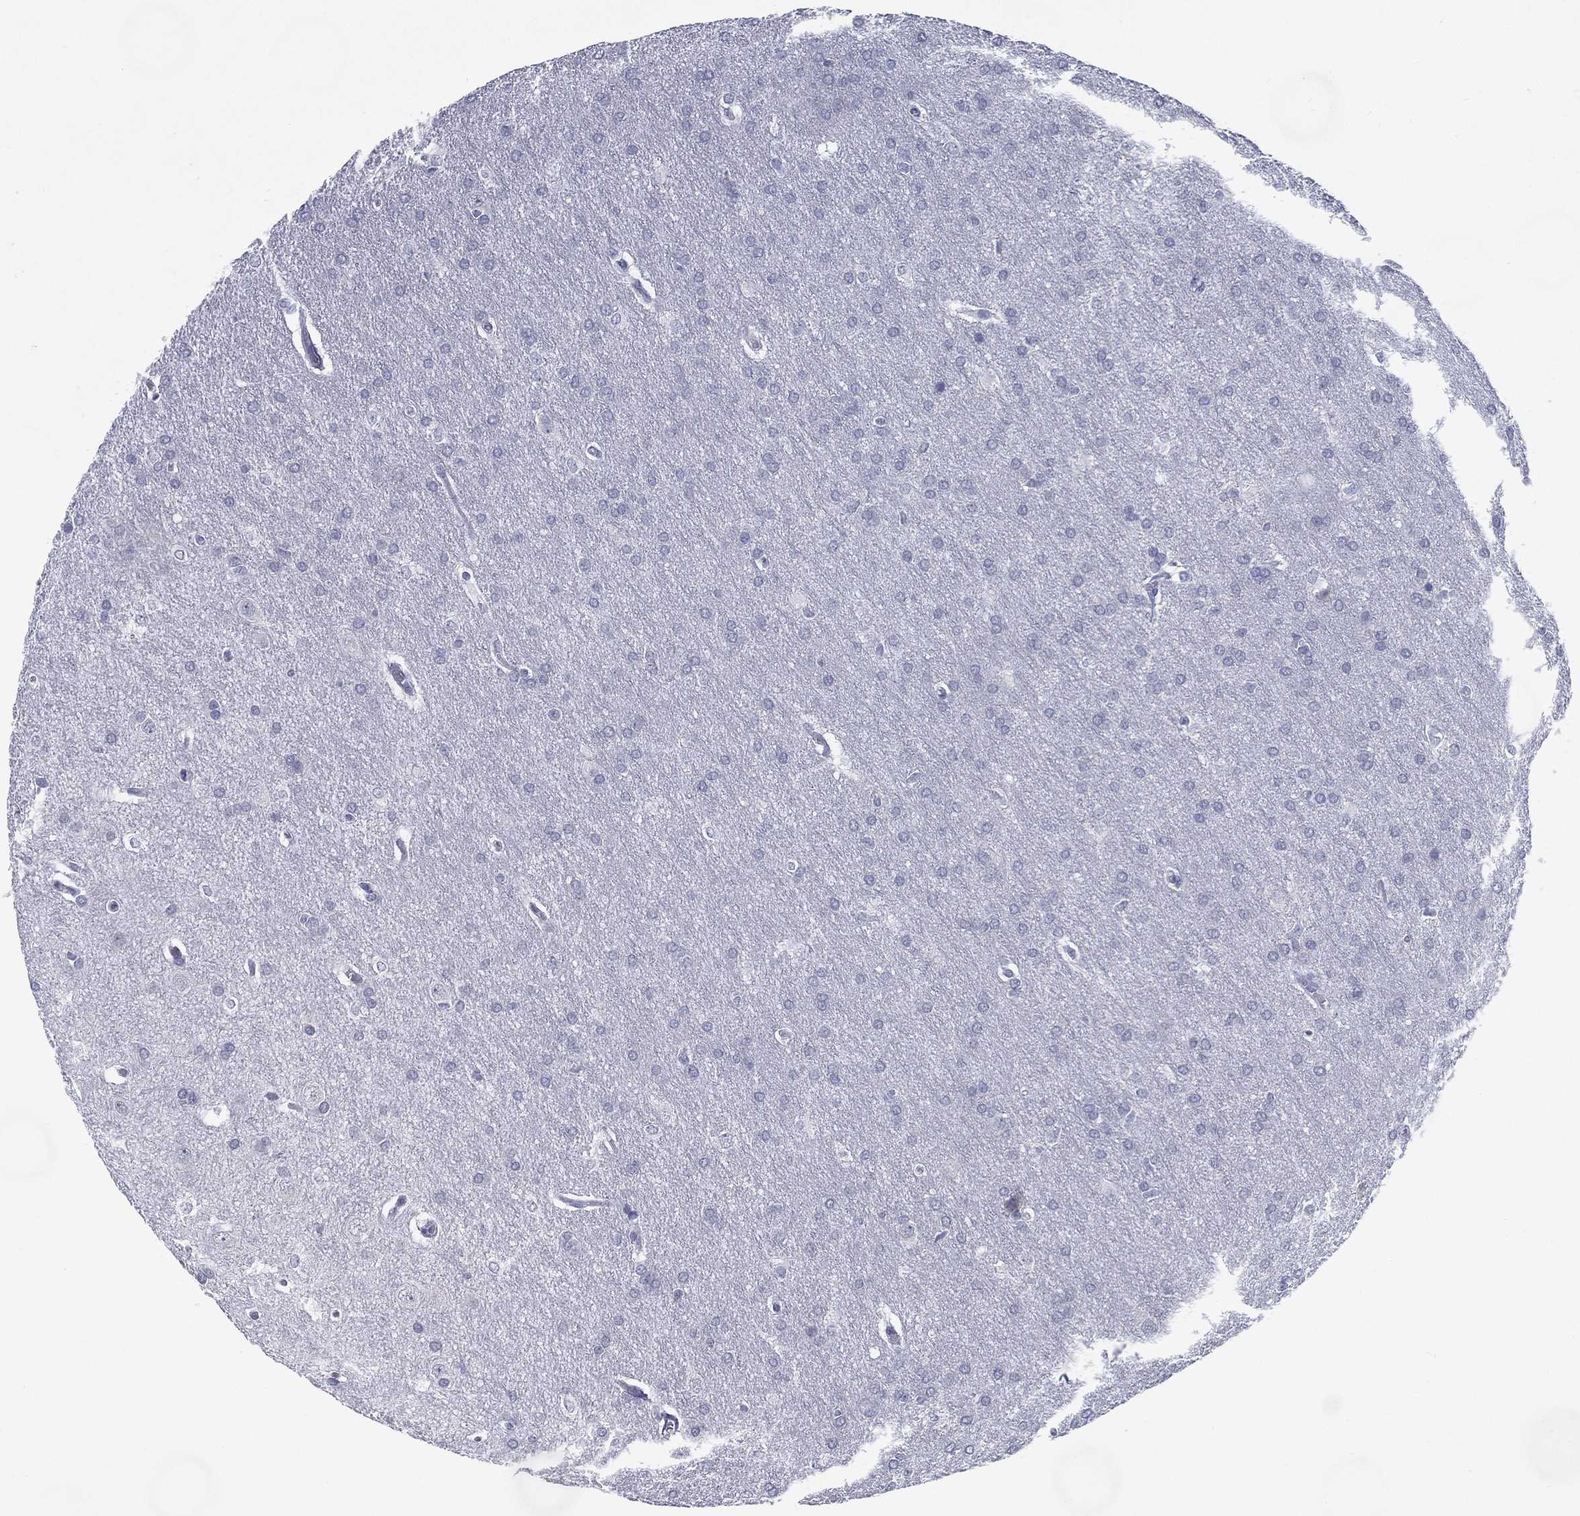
{"staining": {"intensity": "negative", "quantity": "none", "location": "none"}, "tissue": "glioma", "cell_type": "Tumor cells", "image_type": "cancer", "snomed": [{"axis": "morphology", "description": "Glioma, malignant, Low grade"}, {"axis": "topography", "description": "Brain"}], "caption": "Immunohistochemistry photomicrograph of human malignant glioma (low-grade) stained for a protein (brown), which reveals no staining in tumor cells.", "gene": "C19orf18", "patient": {"sex": "female", "age": 32}}